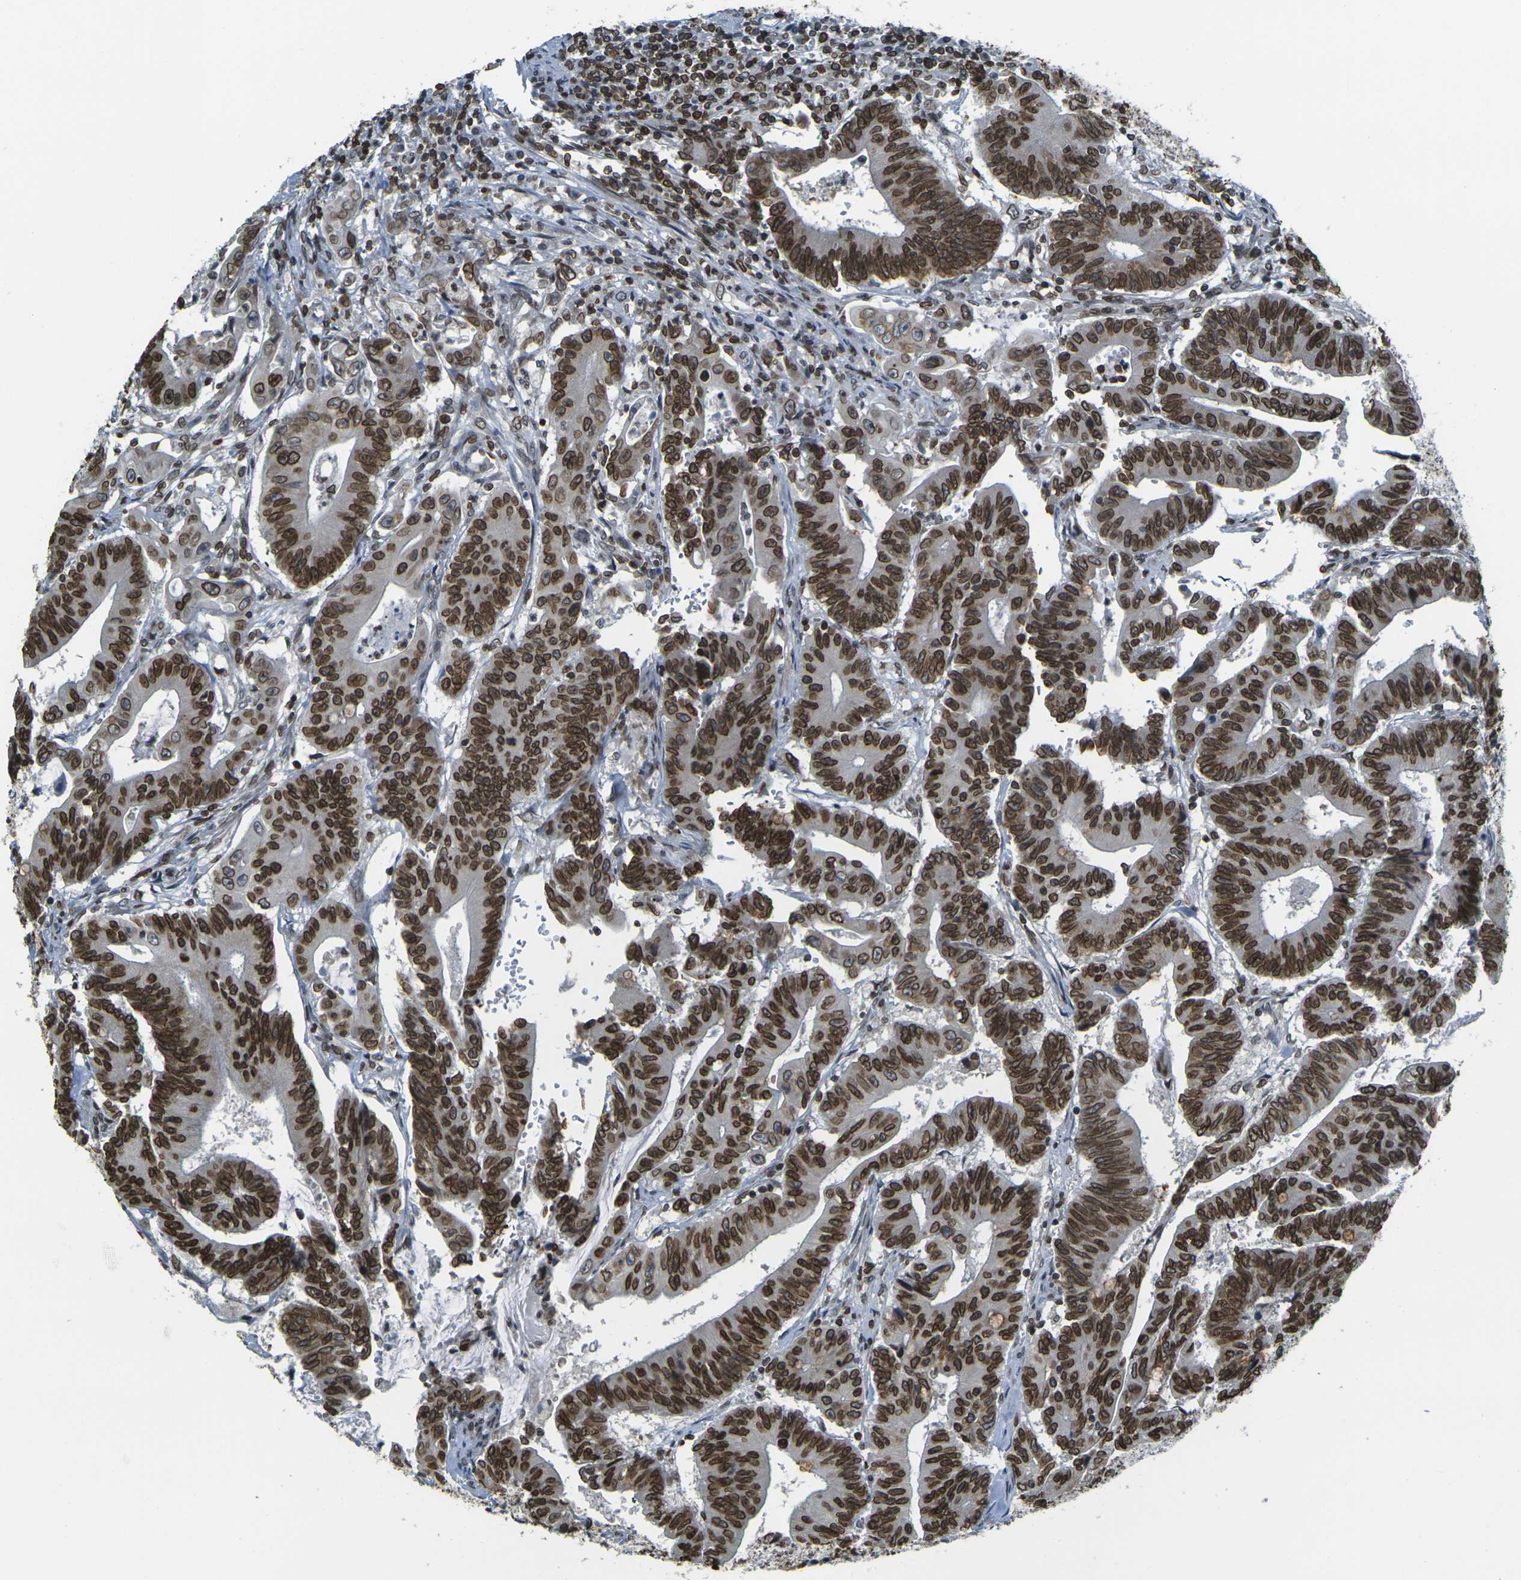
{"staining": {"intensity": "strong", "quantity": ">75%", "location": "cytoplasmic/membranous,nuclear"}, "tissue": "colorectal cancer", "cell_type": "Tumor cells", "image_type": "cancer", "snomed": [{"axis": "morphology", "description": "Adenocarcinoma, NOS"}, {"axis": "topography", "description": "Colon"}], "caption": "Brown immunohistochemical staining in colorectal cancer shows strong cytoplasmic/membranous and nuclear expression in approximately >75% of tumor cells.", "gene": "BRDT", "patient": {"sex": "male", "age": 45}}